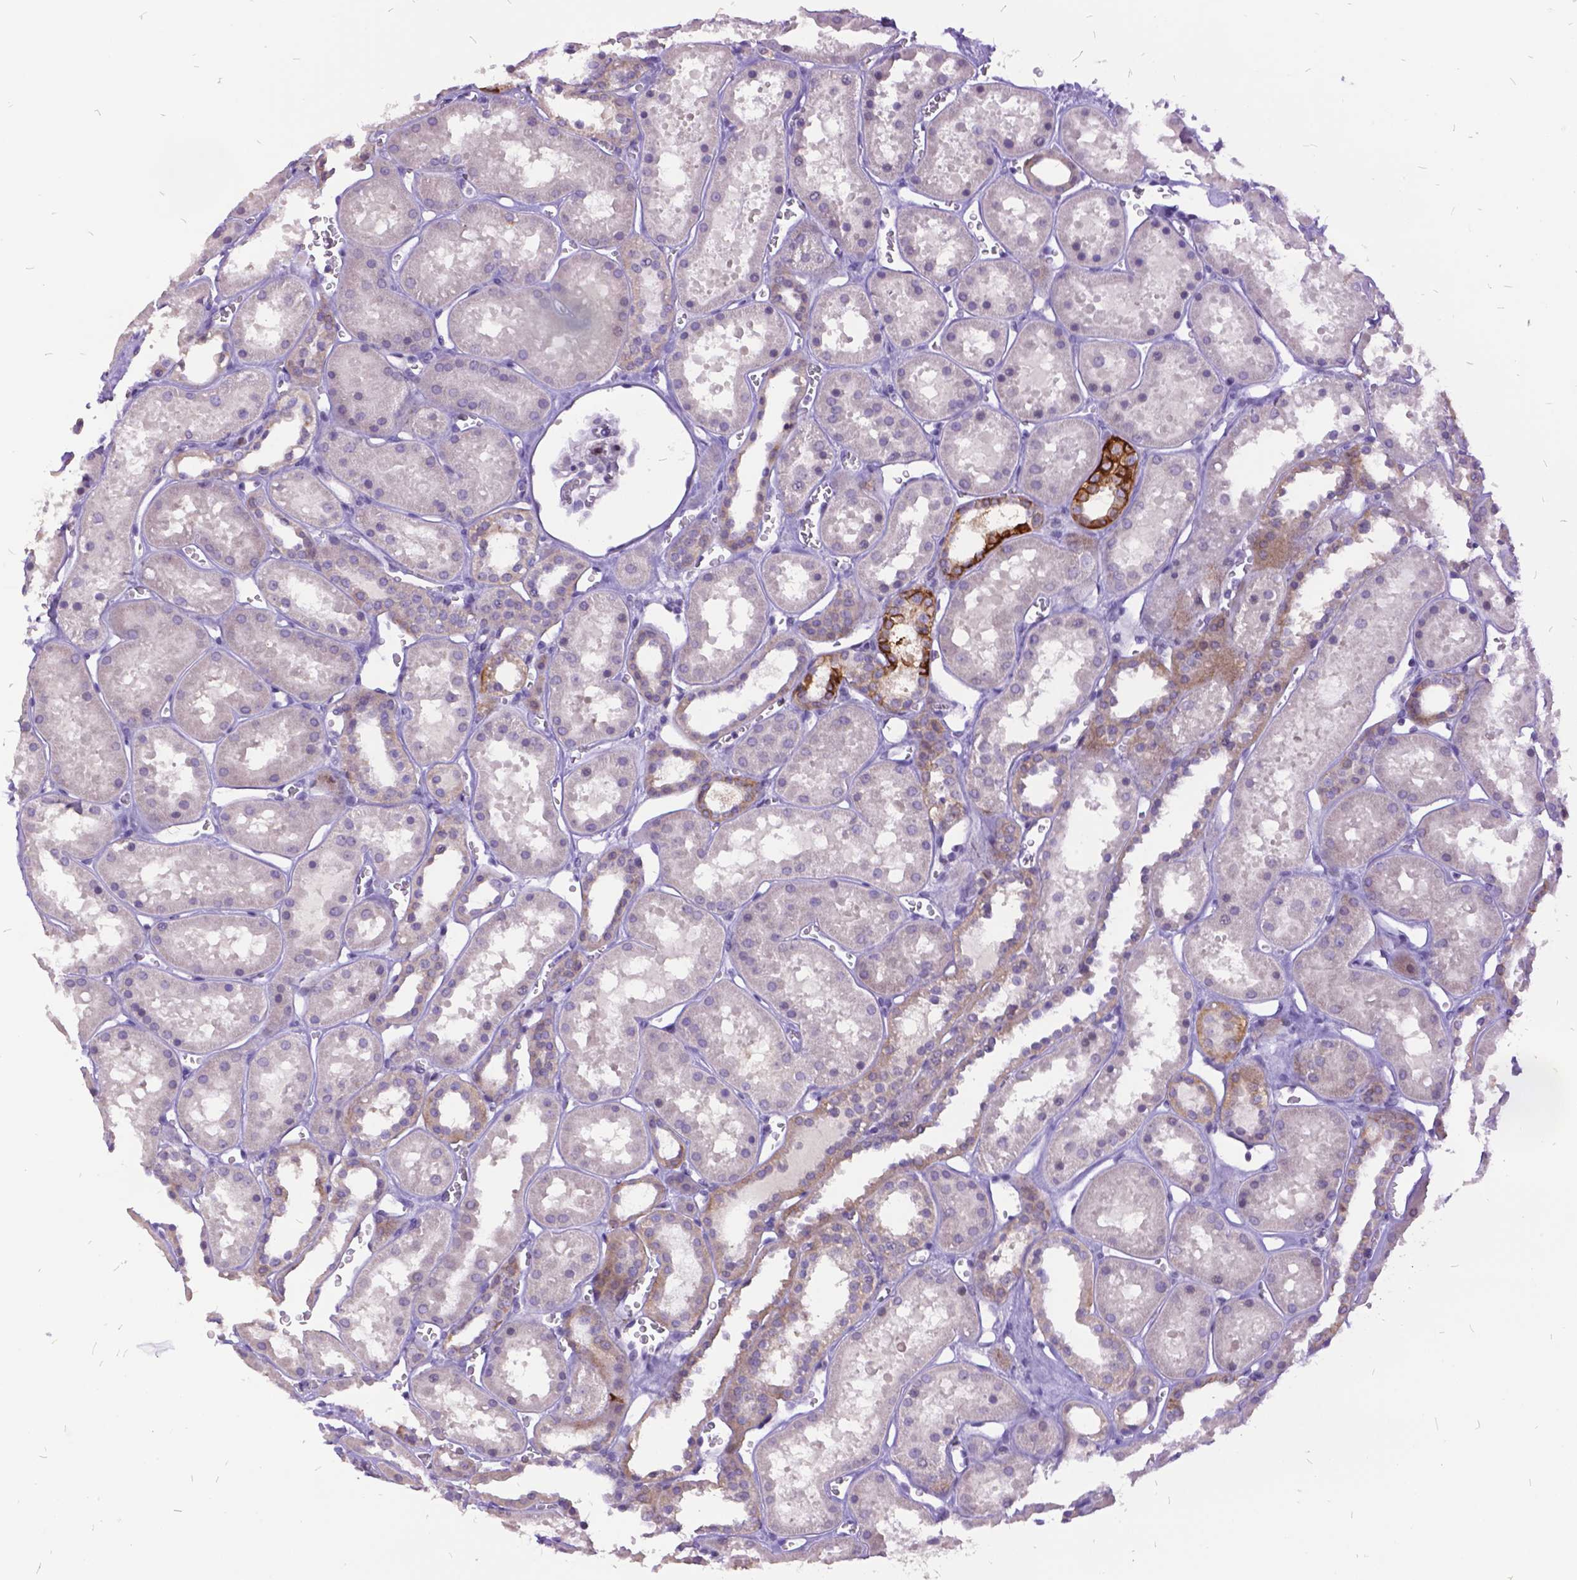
{"staining": {"intensity": "negative", "quantity": "none", "location": "none"}, "tissue": "kidney", "cell_type": "Cells in glomeruli", "image_type": "normal", "snomed": [{"axis": "morphology", "description": "Normal tissue, NOS"}, {"axis": "topography", "description": "Kidney"}], "caption": "IHC micrograph of benign kidney: kidney stained with DAB displays no significant protein expression in cells in glomeruli.", "gene": "ITGB6", "patient": {"sex": "female", "age": 41}}